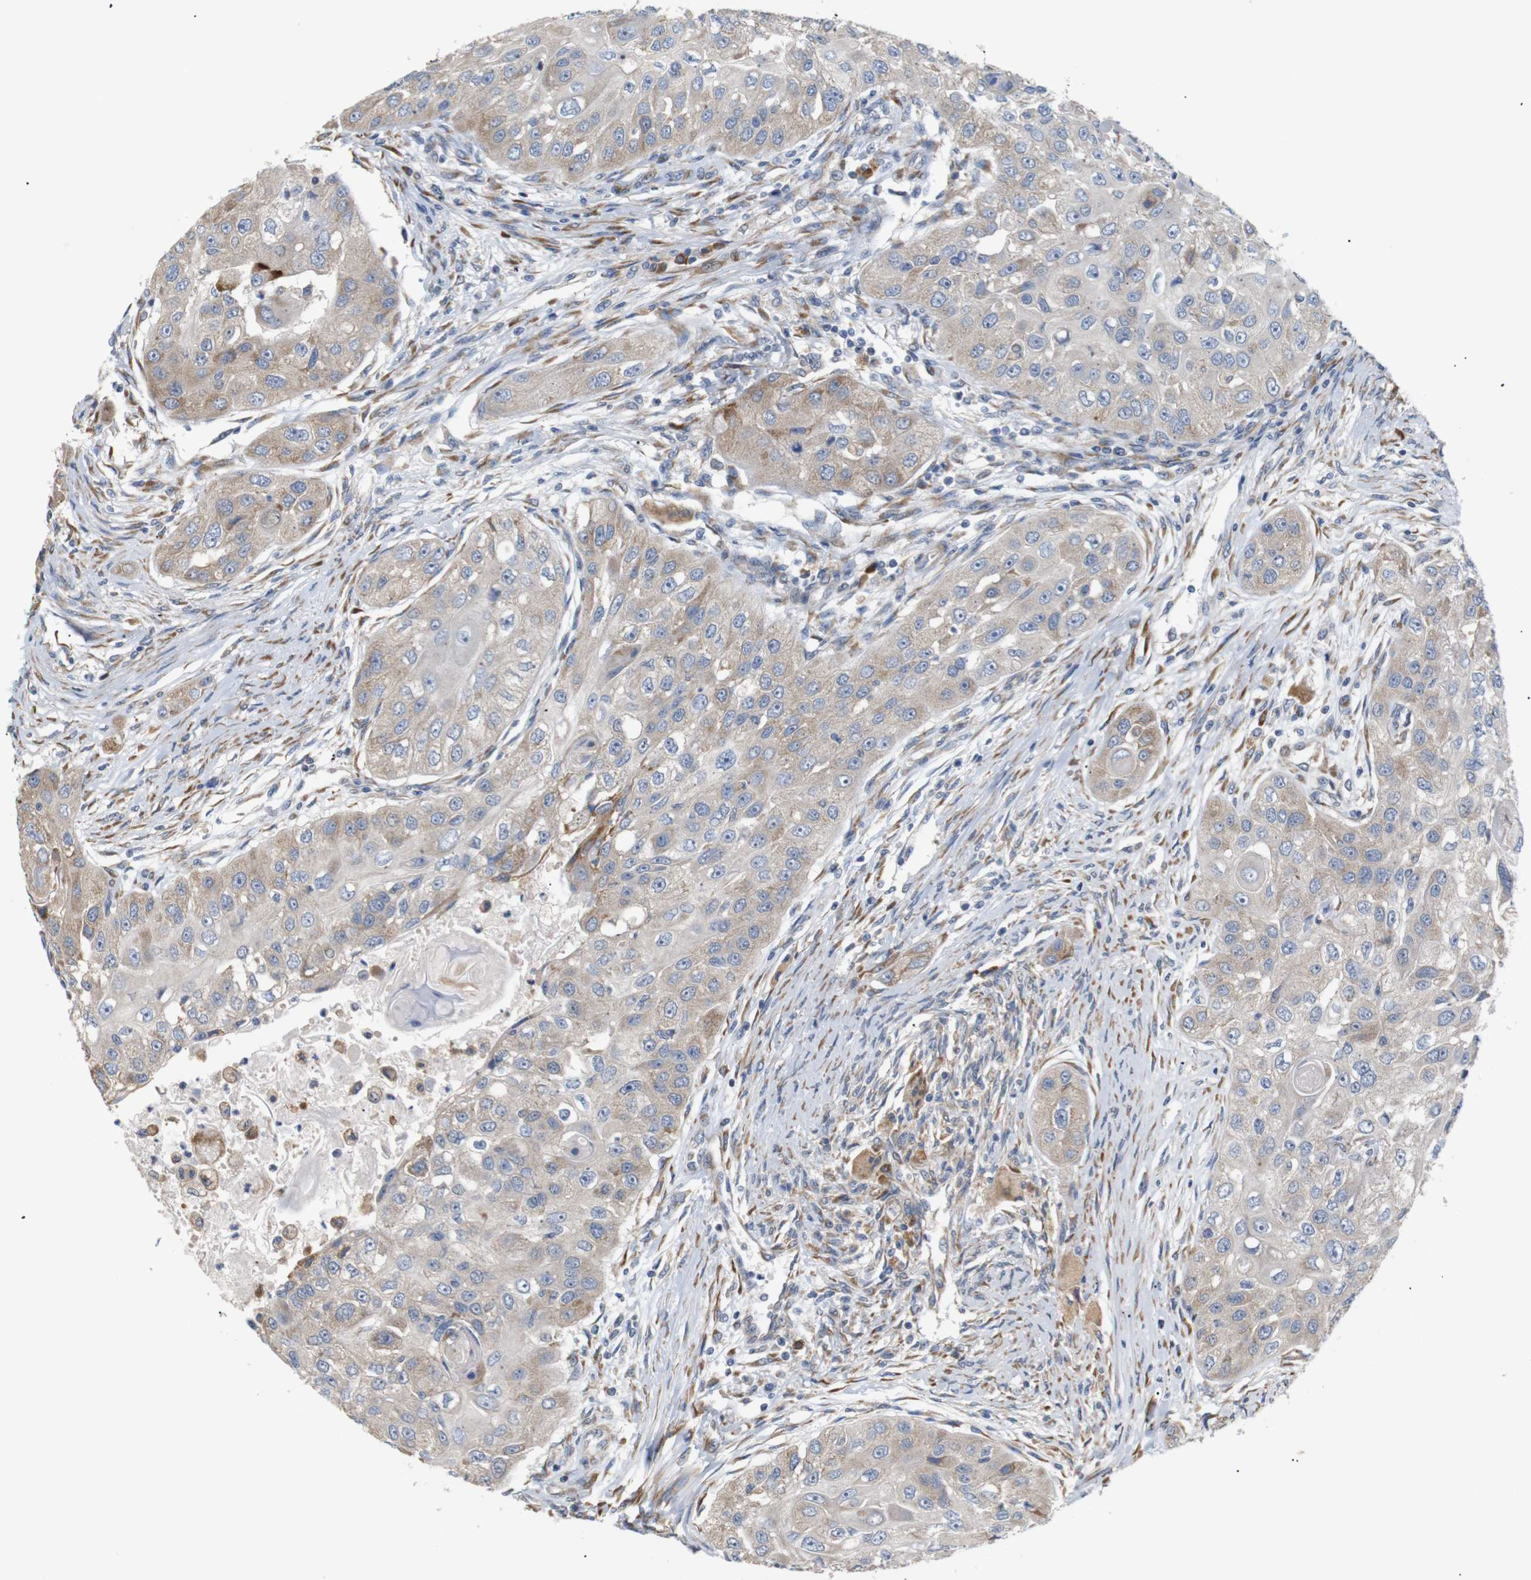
{"staining": {"intensity": "negative", "quantity": "none", "location": "none"}, "tissue": "head and neck cancer", "cell_type": "Tumor cells", "image_type": "cancer", "snomed": [{"axis": "morphology", "description": "Normal tissue, NOS"}, {"axis": "morphology", "description": "Squamous cell carcinoma, NOS"}, {"axis": "topography", "description": "Skeletal muscle"}, {"axis": "topography", "description": "Head-Neck"}], "caption": "Immunohistochemical staining of human head and neck squamous cell carcinoma displays no significant positivity in tumor cells.", "gene": "TRIM5", "patient": {"sex": "male", "age": 51}}